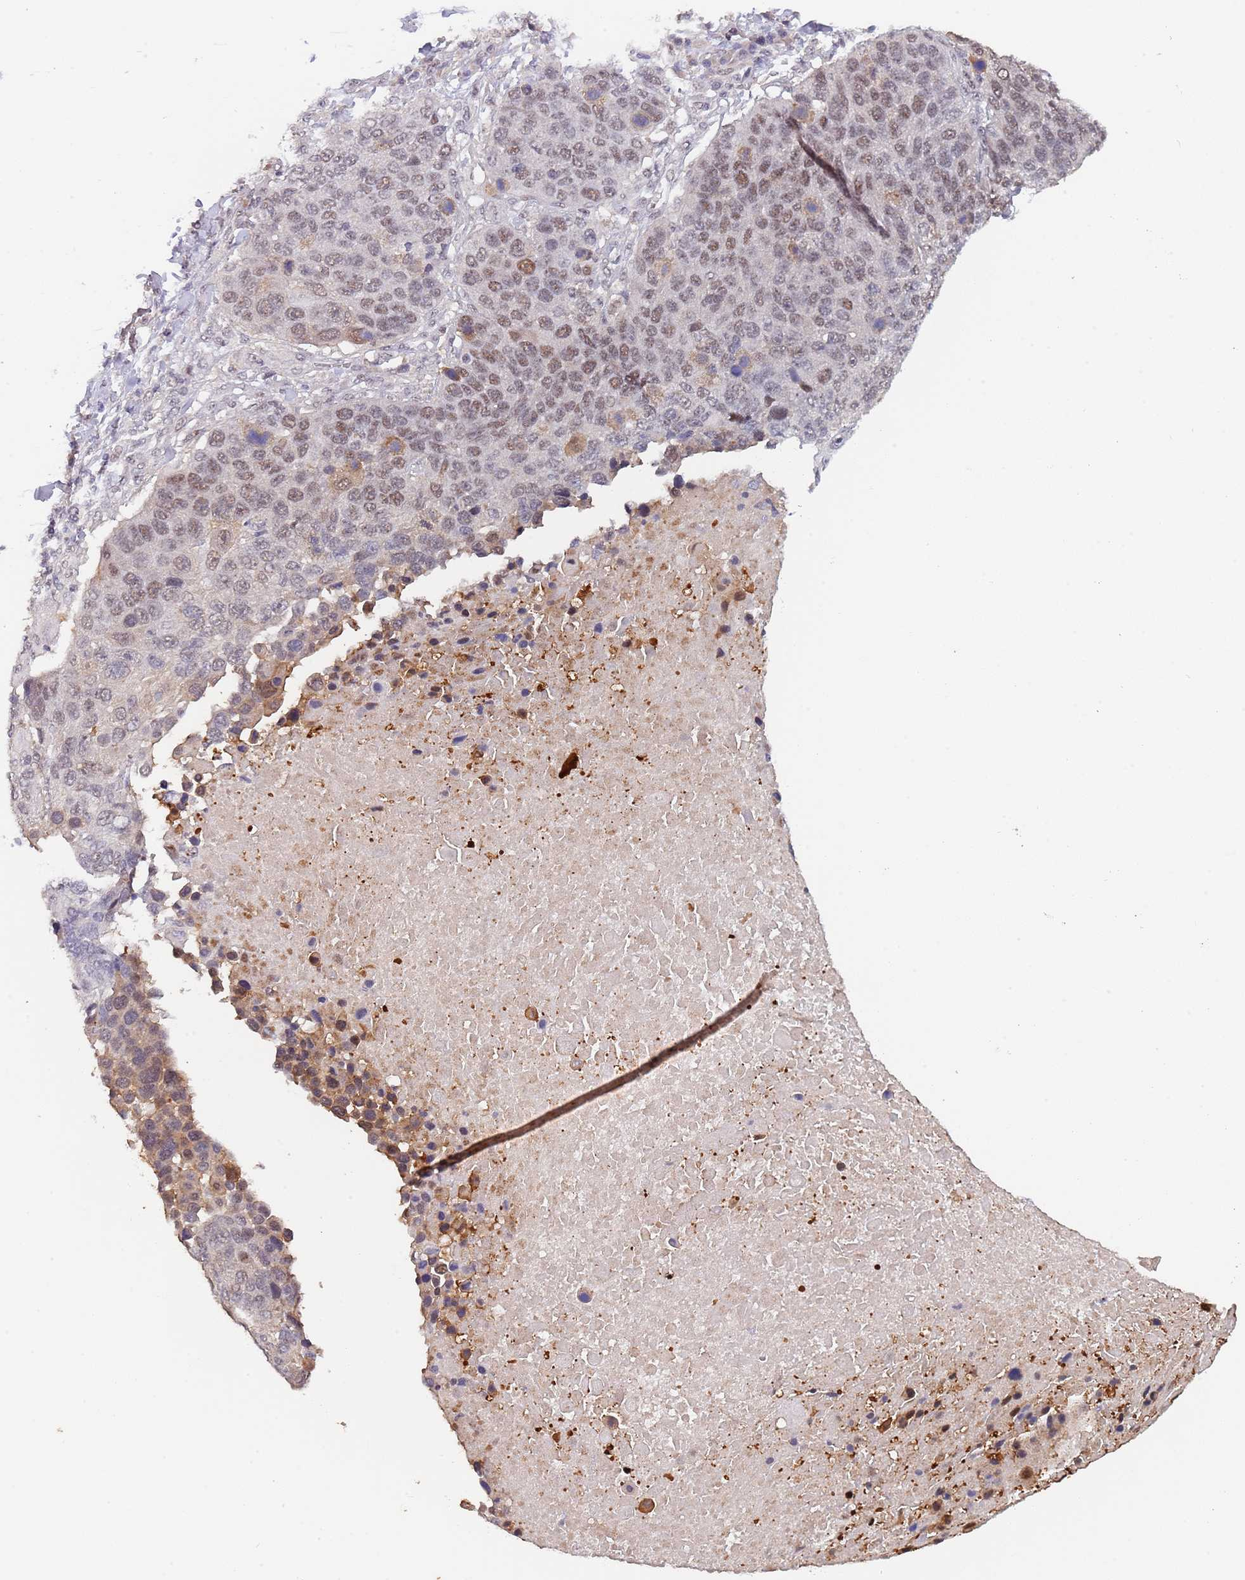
{"staining": {"intensity": "moderate", "quantity": ">75%", "location": "nuclear"}, "tissue": "lung cancer", "cell_type": "Tumor cells", "image_type": "cancer", "snomed": [{"axis": "morphology", "description": "Normal tissue, NOS"}, {"axis": "morphology", "description": "Squamous cell carcinoma, NOS"}, {"axis": "topography", "description": "Lymph node"}, {"axis": "topography", "description": "Lung"}], "caption": "Moderate nuclear positivity is seen in approximately >75% of tumor cells in squamous cell carcinoma (lung). The staining was performed using DAB (3,3'-diaminobenzidine) to visualize the protein expression in brown, while the nuclei were stained in blue with hematoxylin (Magnification: 20x).", "gene": "CIZ1", "patient": {"sex": "male", "age": 66}}